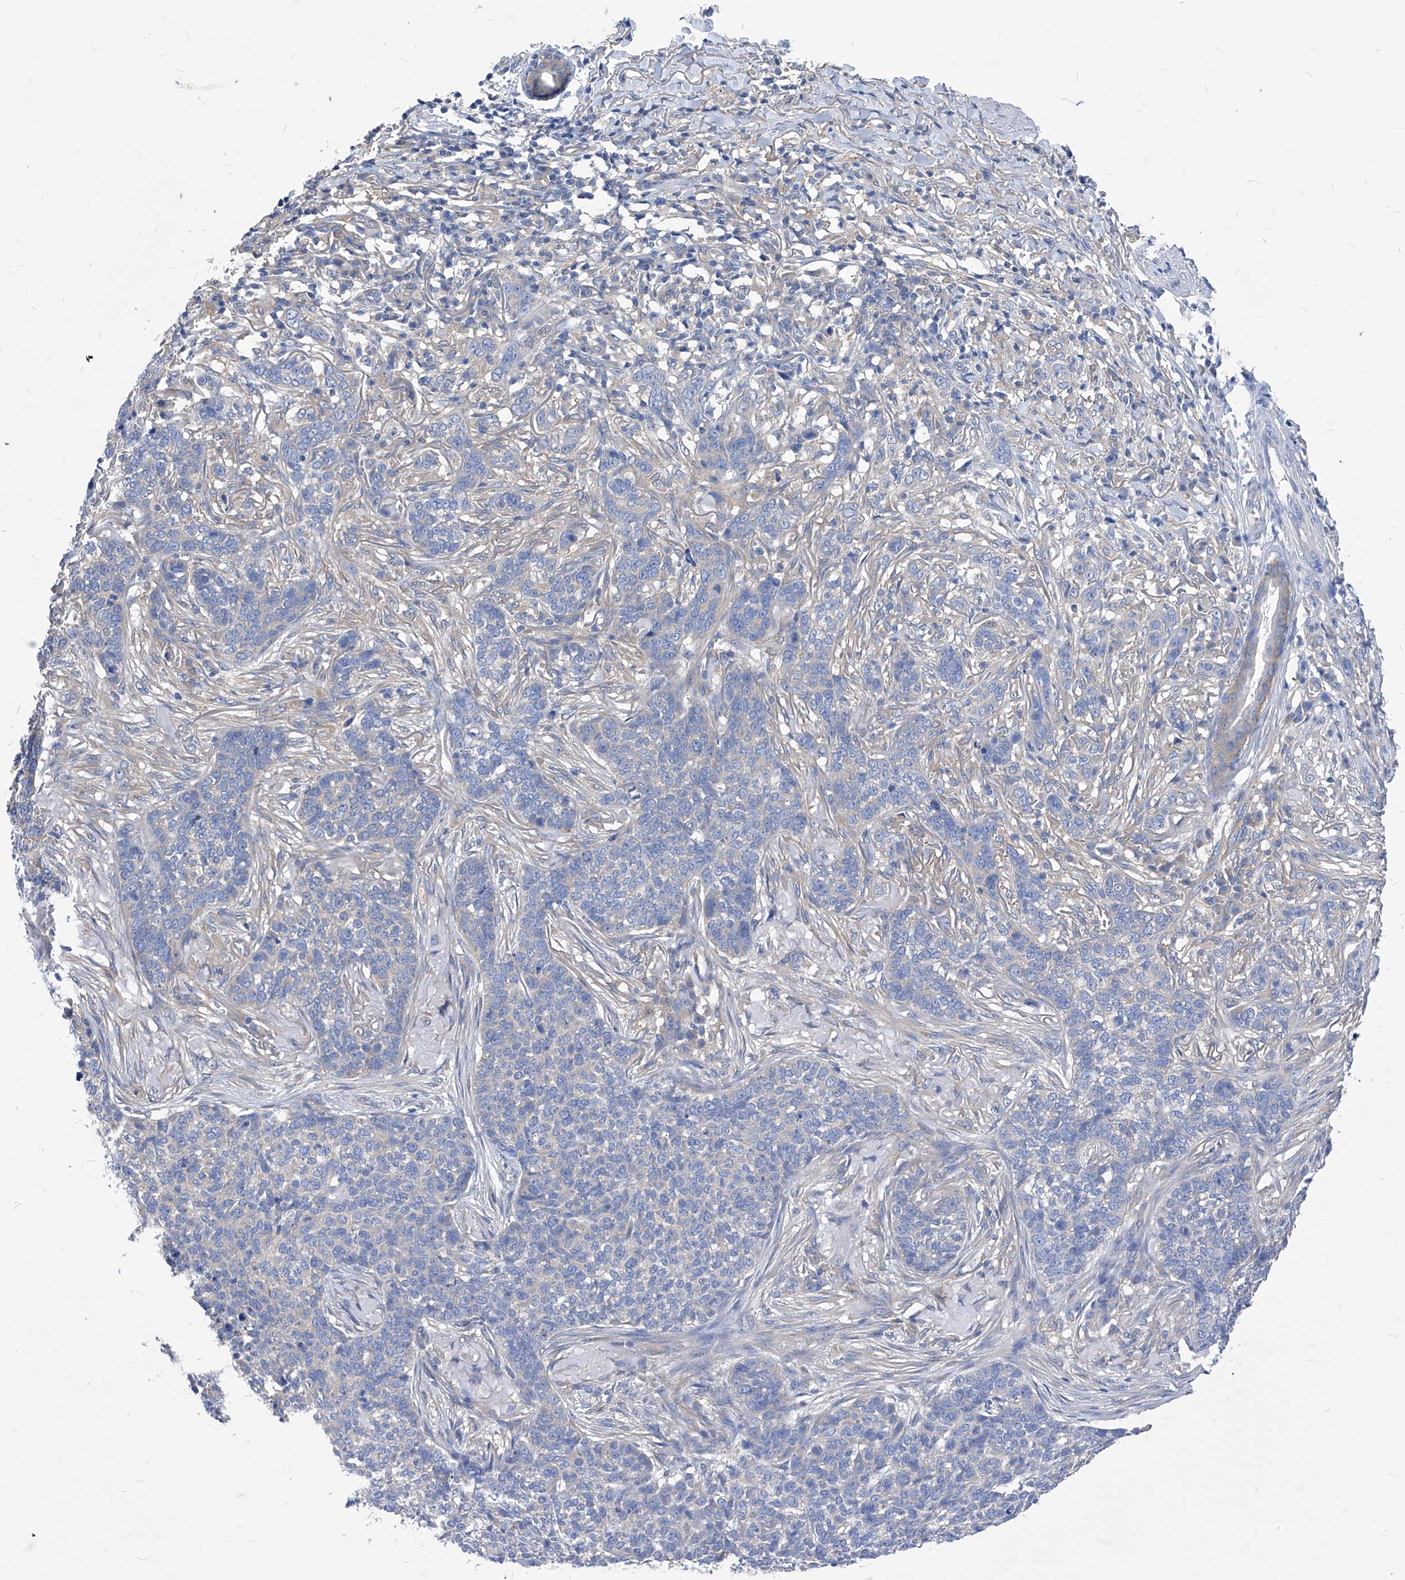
{"staining": {"intensity": "negative", "quantity": "none", "location": "none"}, "tissue": "skin cancer", "cell_type": "Tumor cells", "image_type": "cancer", "snomed": [{"axis": "morphology", "description": "Basal cell carcinoma"}, {"axis": "topography", "description": "Skin"}], "caption": "An immunohistochemistry (IHC) histopathology image of basal cell carcinoma (skin) is shown. There is no staining in tumor cells of basal cell carcinoma (skin).", "gene": "XPNPEP1", "patient": {"sex": "male", "age": 85}}